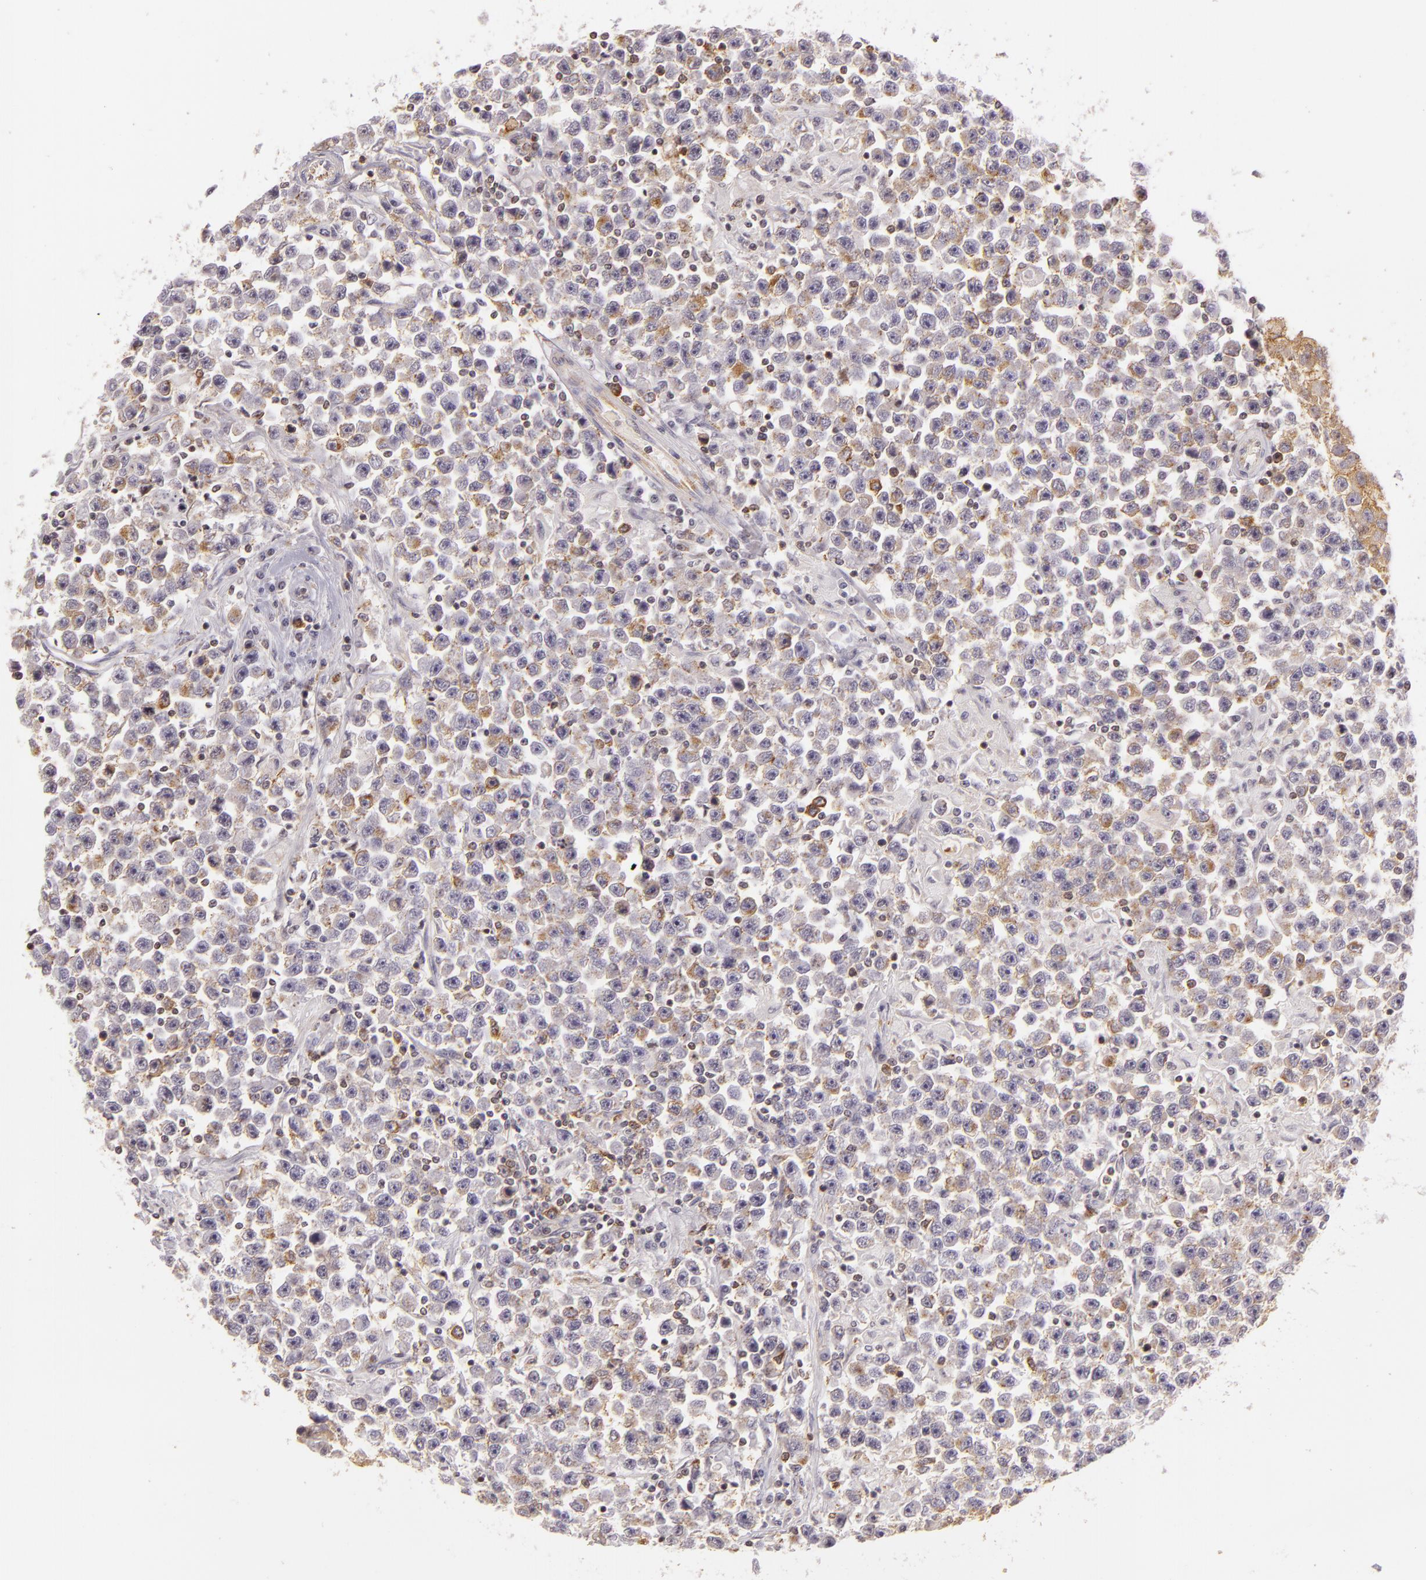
{"staining": {"intensity": "weak", "quantity": "25%-75%", "location": "cytoplasmic/membranous"}, "tissue": "testis cancer", "cell_type": "Tumor cells", "image_type": "cancer", "snomed": [{"axis": "morphology", "description": "Seminoma, NOS"}, {"axis": "topography", "description": "Testis"}], "caption": "Immunohistochemistry micrograph of neoplastic tissue: human seminoma (testis) stained using IHC reveals low levels of weak protein expression localized specifically in the cytoplasmic/membranous of tumor cells, appearing as a cytoplasmic/membranous brown color.", "gene": "IMPDH1", "patient": {"sex": "male", "age": 33}}